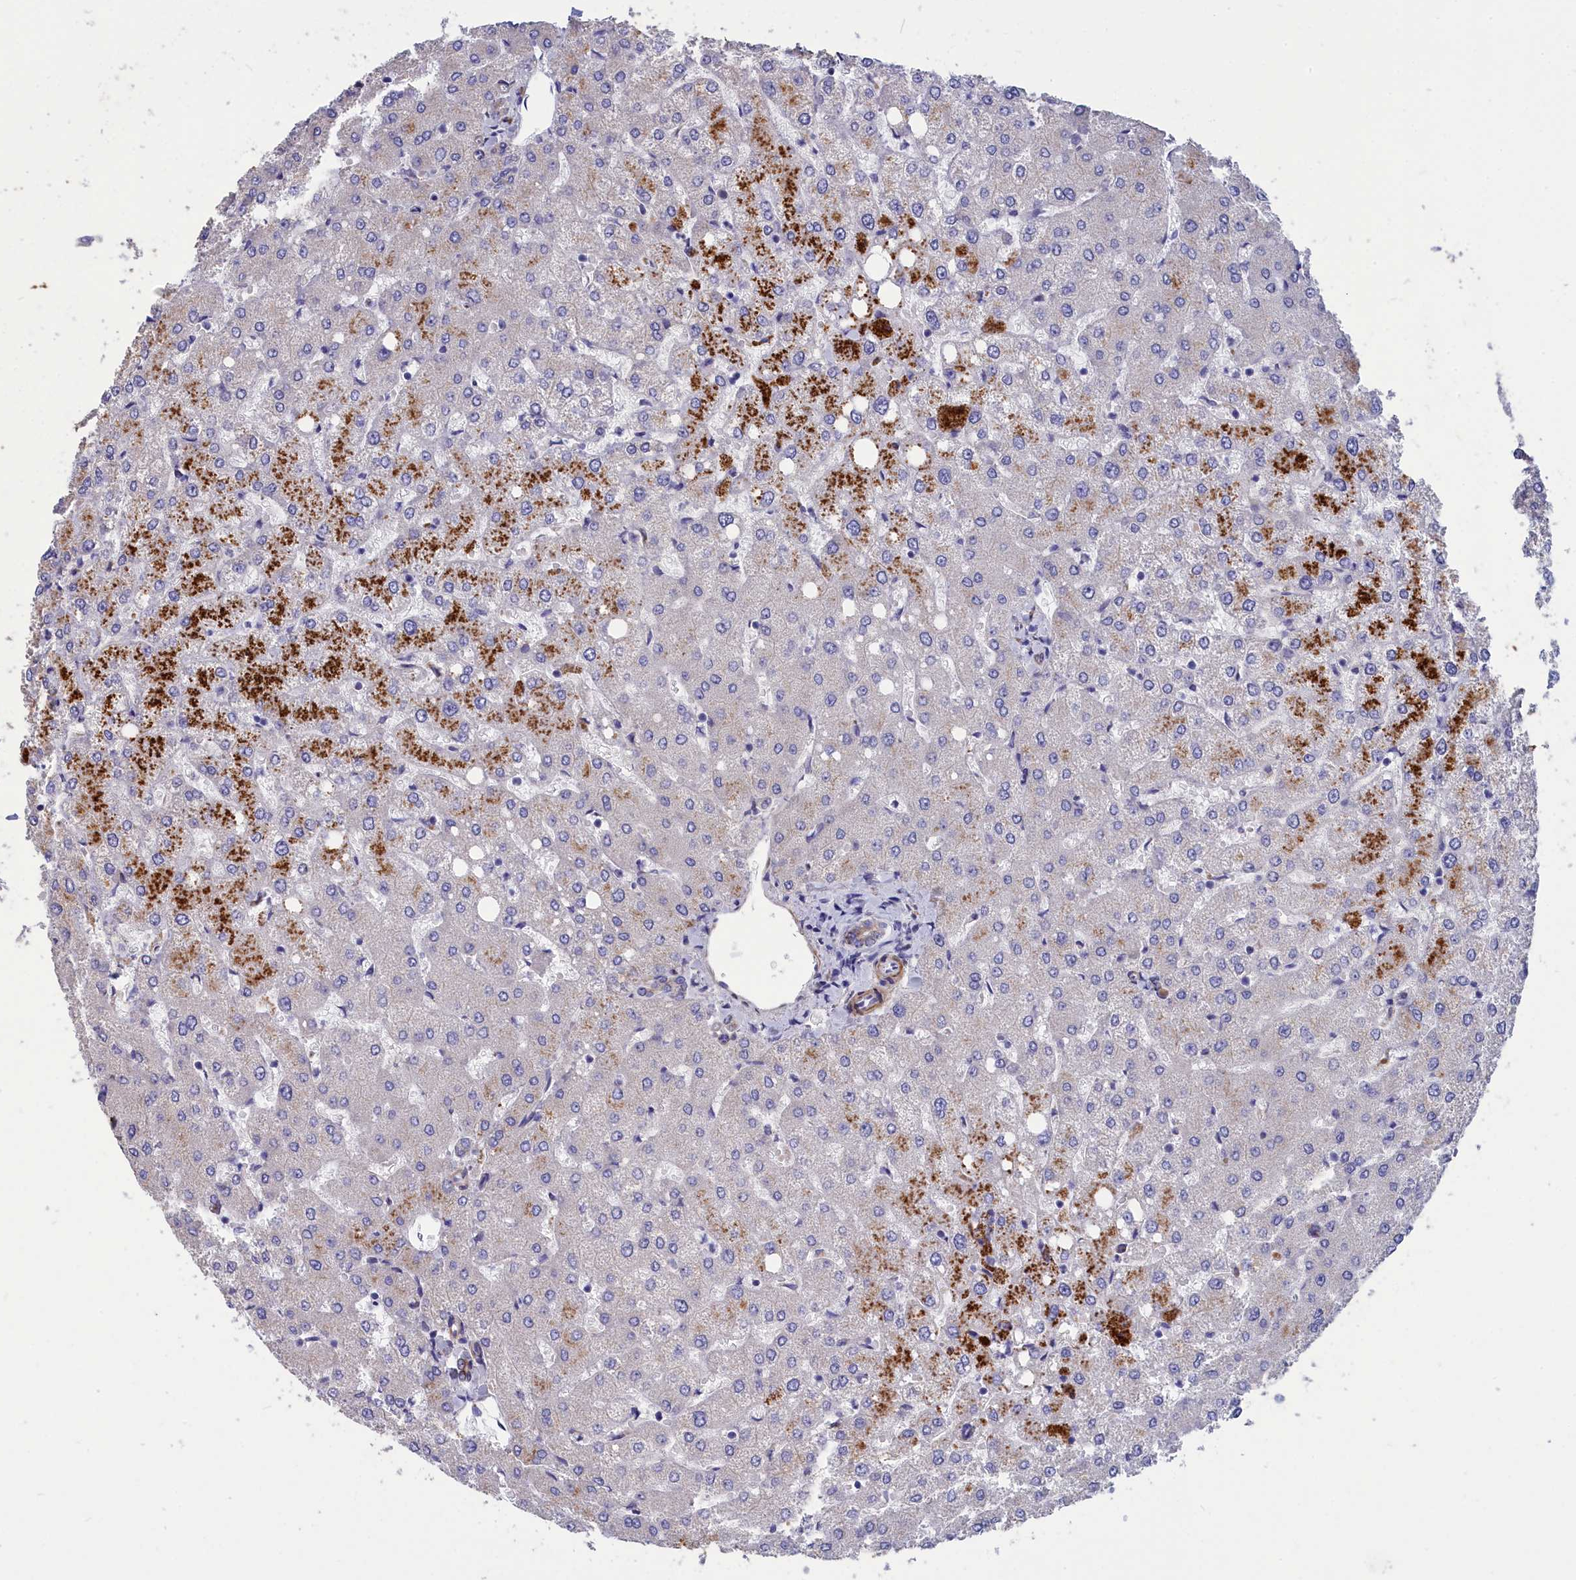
{"staining": {"intensity": "negative", "quantity": "none", "location": "none"}, "tissue": "liver", "cell_type": "Cholangiocytes", "image_type": "normal", "snomed": [{"axis": "morphology", "description": "Normal tissue, NOS"}, {"axis": "topography", "description": "Liver"}], "caption": "Human liver stained for a protein using immunohistochemistry displays no expression in cholangiocytes.", "gene": "TUBGCP4", "patient": {"sex": "female", "age": 54}}